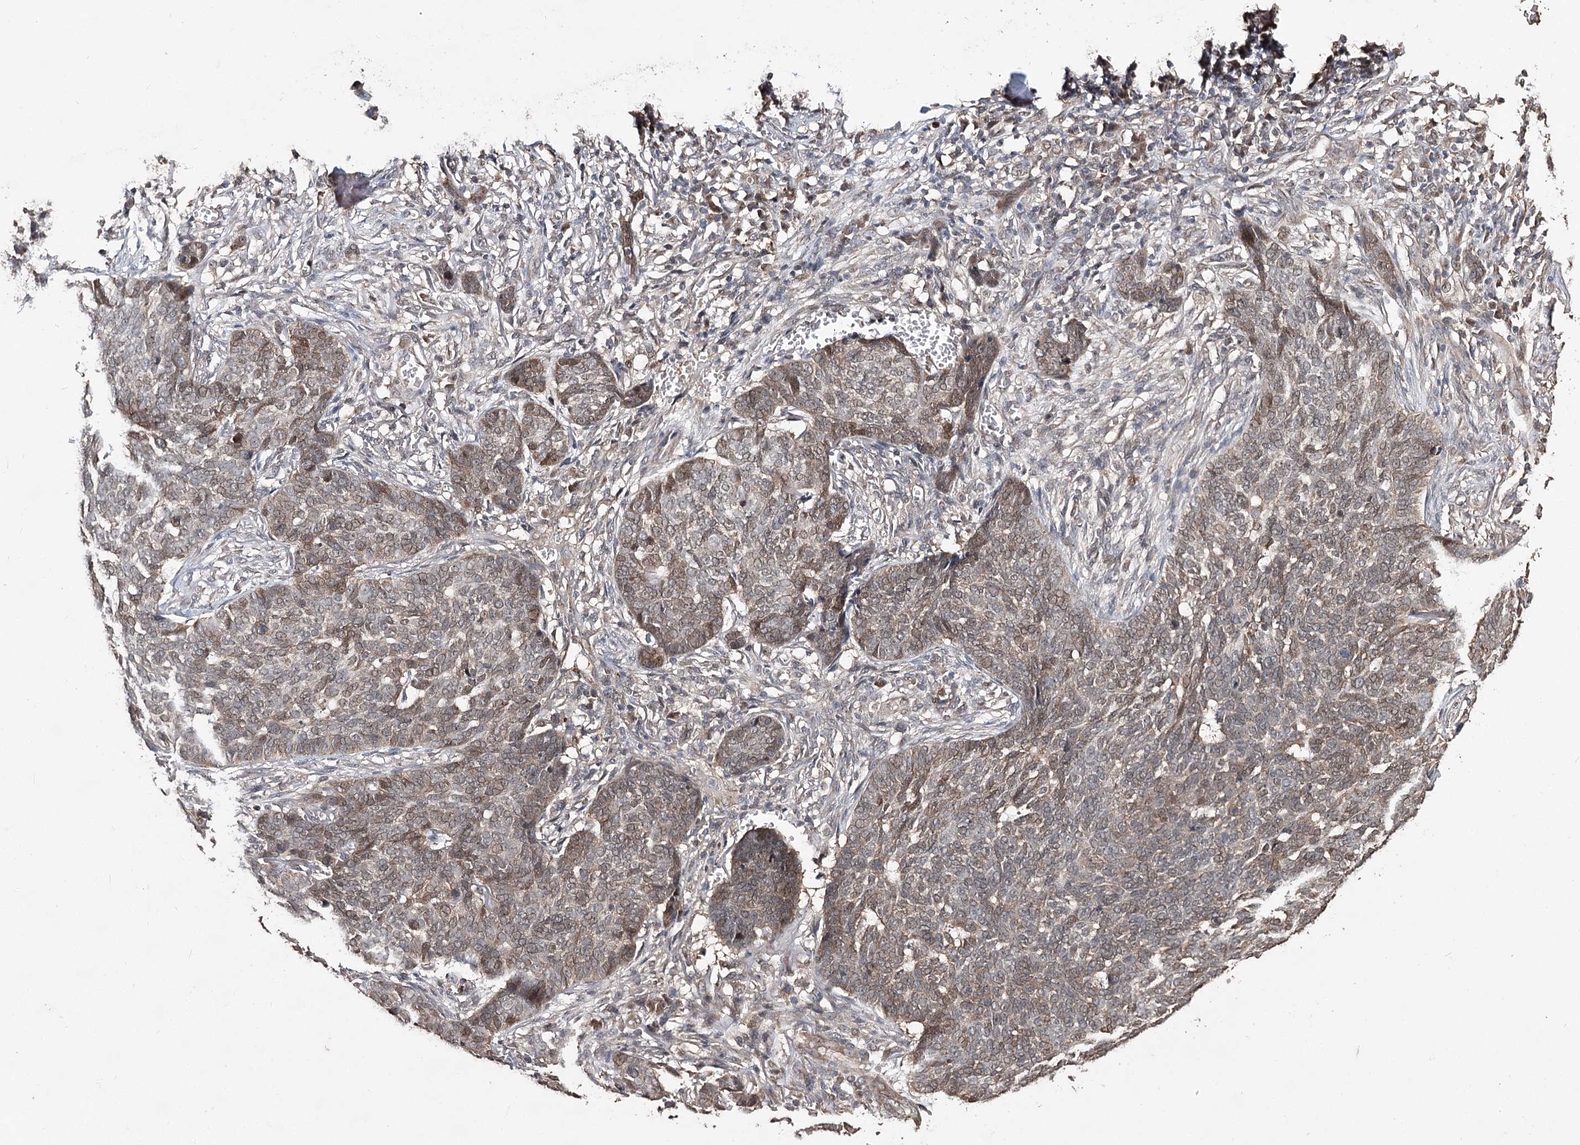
{"staining": {"intensity": "weak", "quantity": "25%-75%", "location": "cytoplasmic/membranous"}, "tissue": "skin cancer", "cell_type": "Tumor cells", "image_type": "cancer", "snomed": [{"axis": "morphology", "description": "Basal cell carcinoma"}, {"axis": "topography", "description": "Skin"}], "caption": "Immunohistochemical staining of skin basal cell carcinoma shows low levels of weak cytoplasmic/membranous positivity in about 25%-75% of tumor cells.", "gene": "NOPCHAP1", "patient": {"sex": "male", "age": 85}}